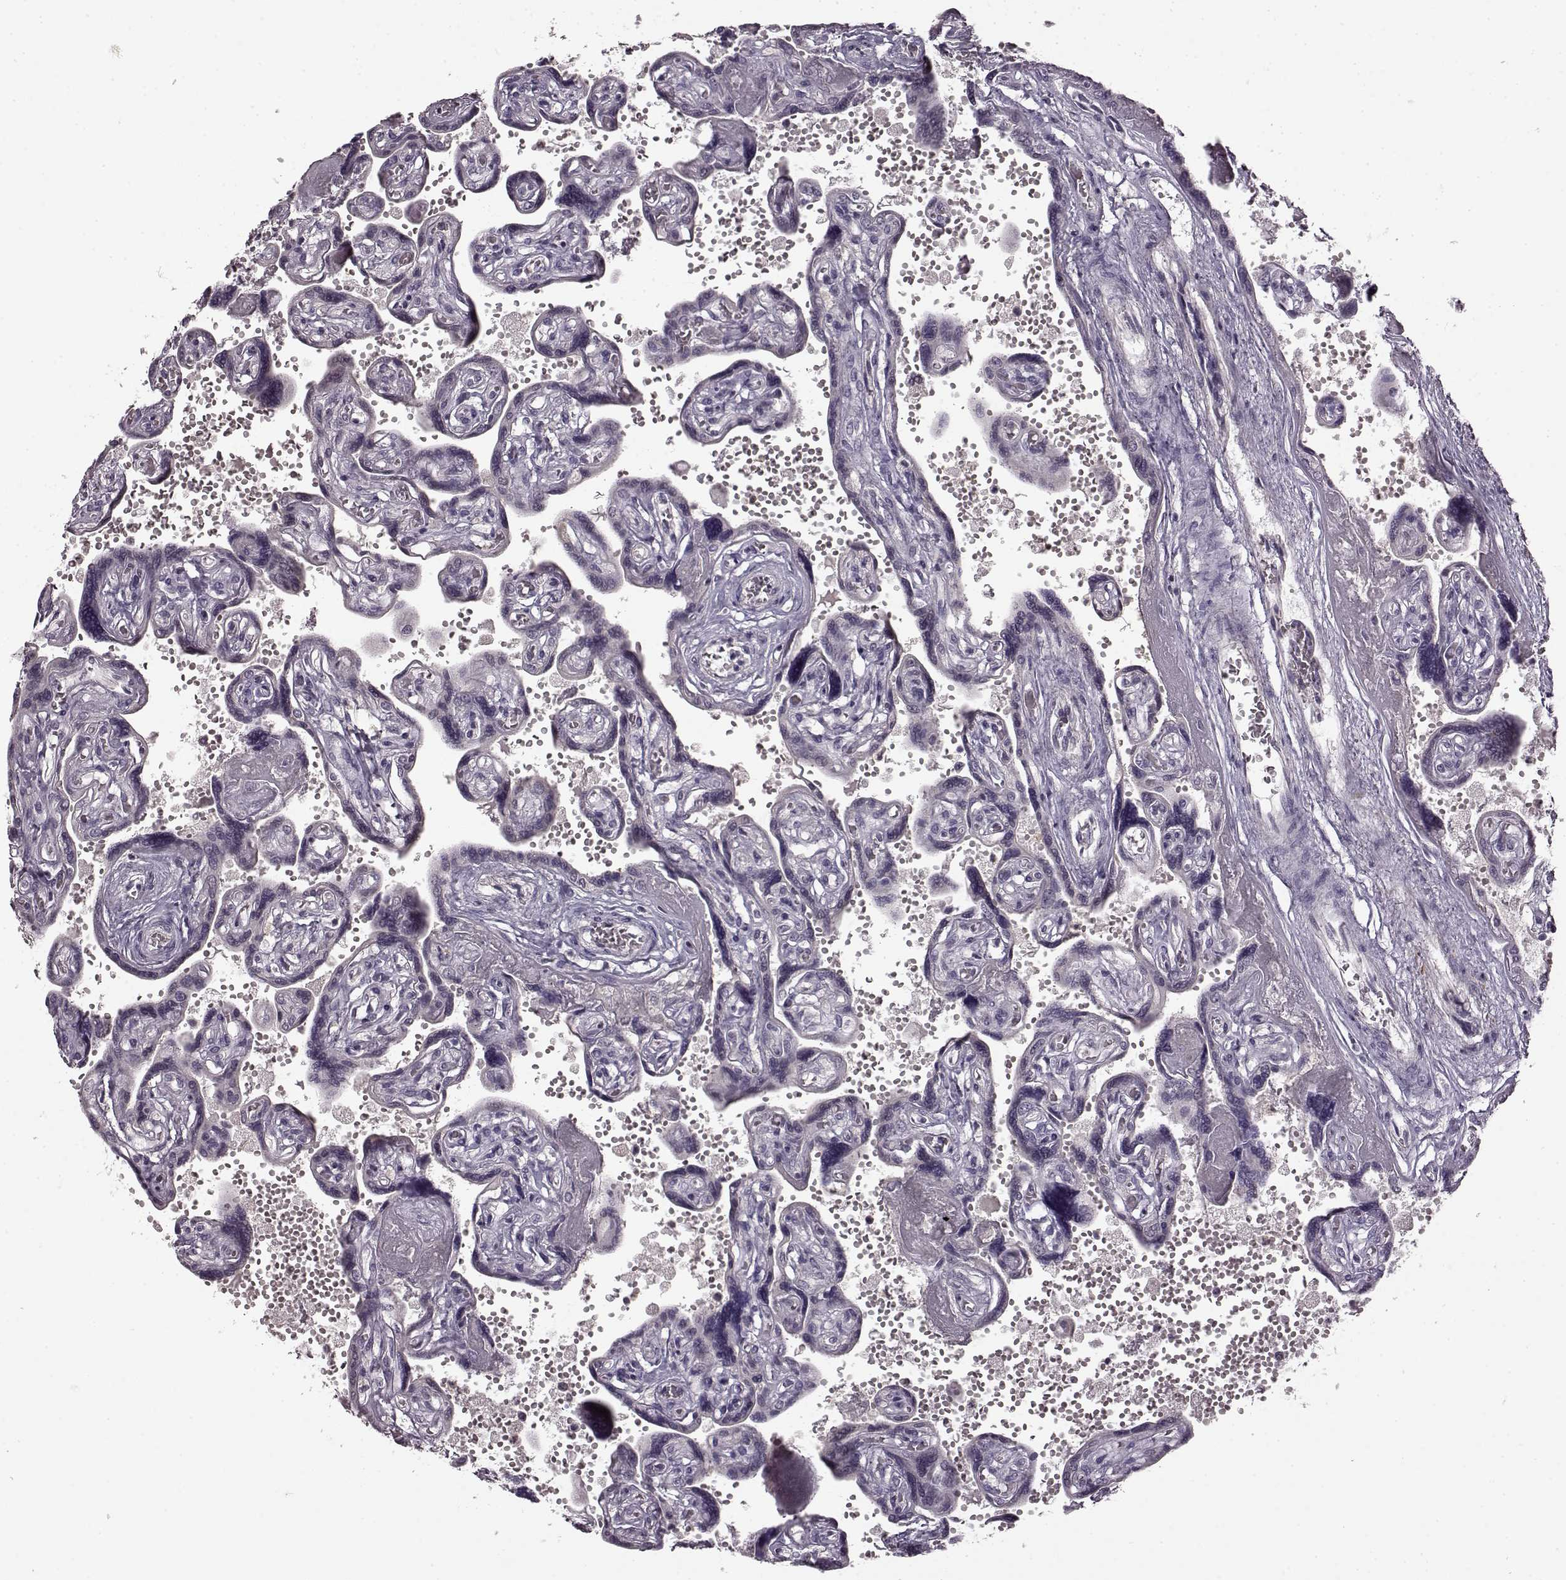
{"staining": {"intensity": "negative", "quantity": "none", "location": "none"}, "tissue": "placenta", "cell_type": "Decidual cells", "image_type": "normal", "snomed": [{"axis": "morphology", "description": "Normal tissue, NOS"}, {"axis": "topography", "description": "Placenta"}], "caption": "Histopathology image shows no significant protein staining in decidual cells of benign placenta.", "gene": "CNGA3", "patient": {"sex": "female", "age": 32}}